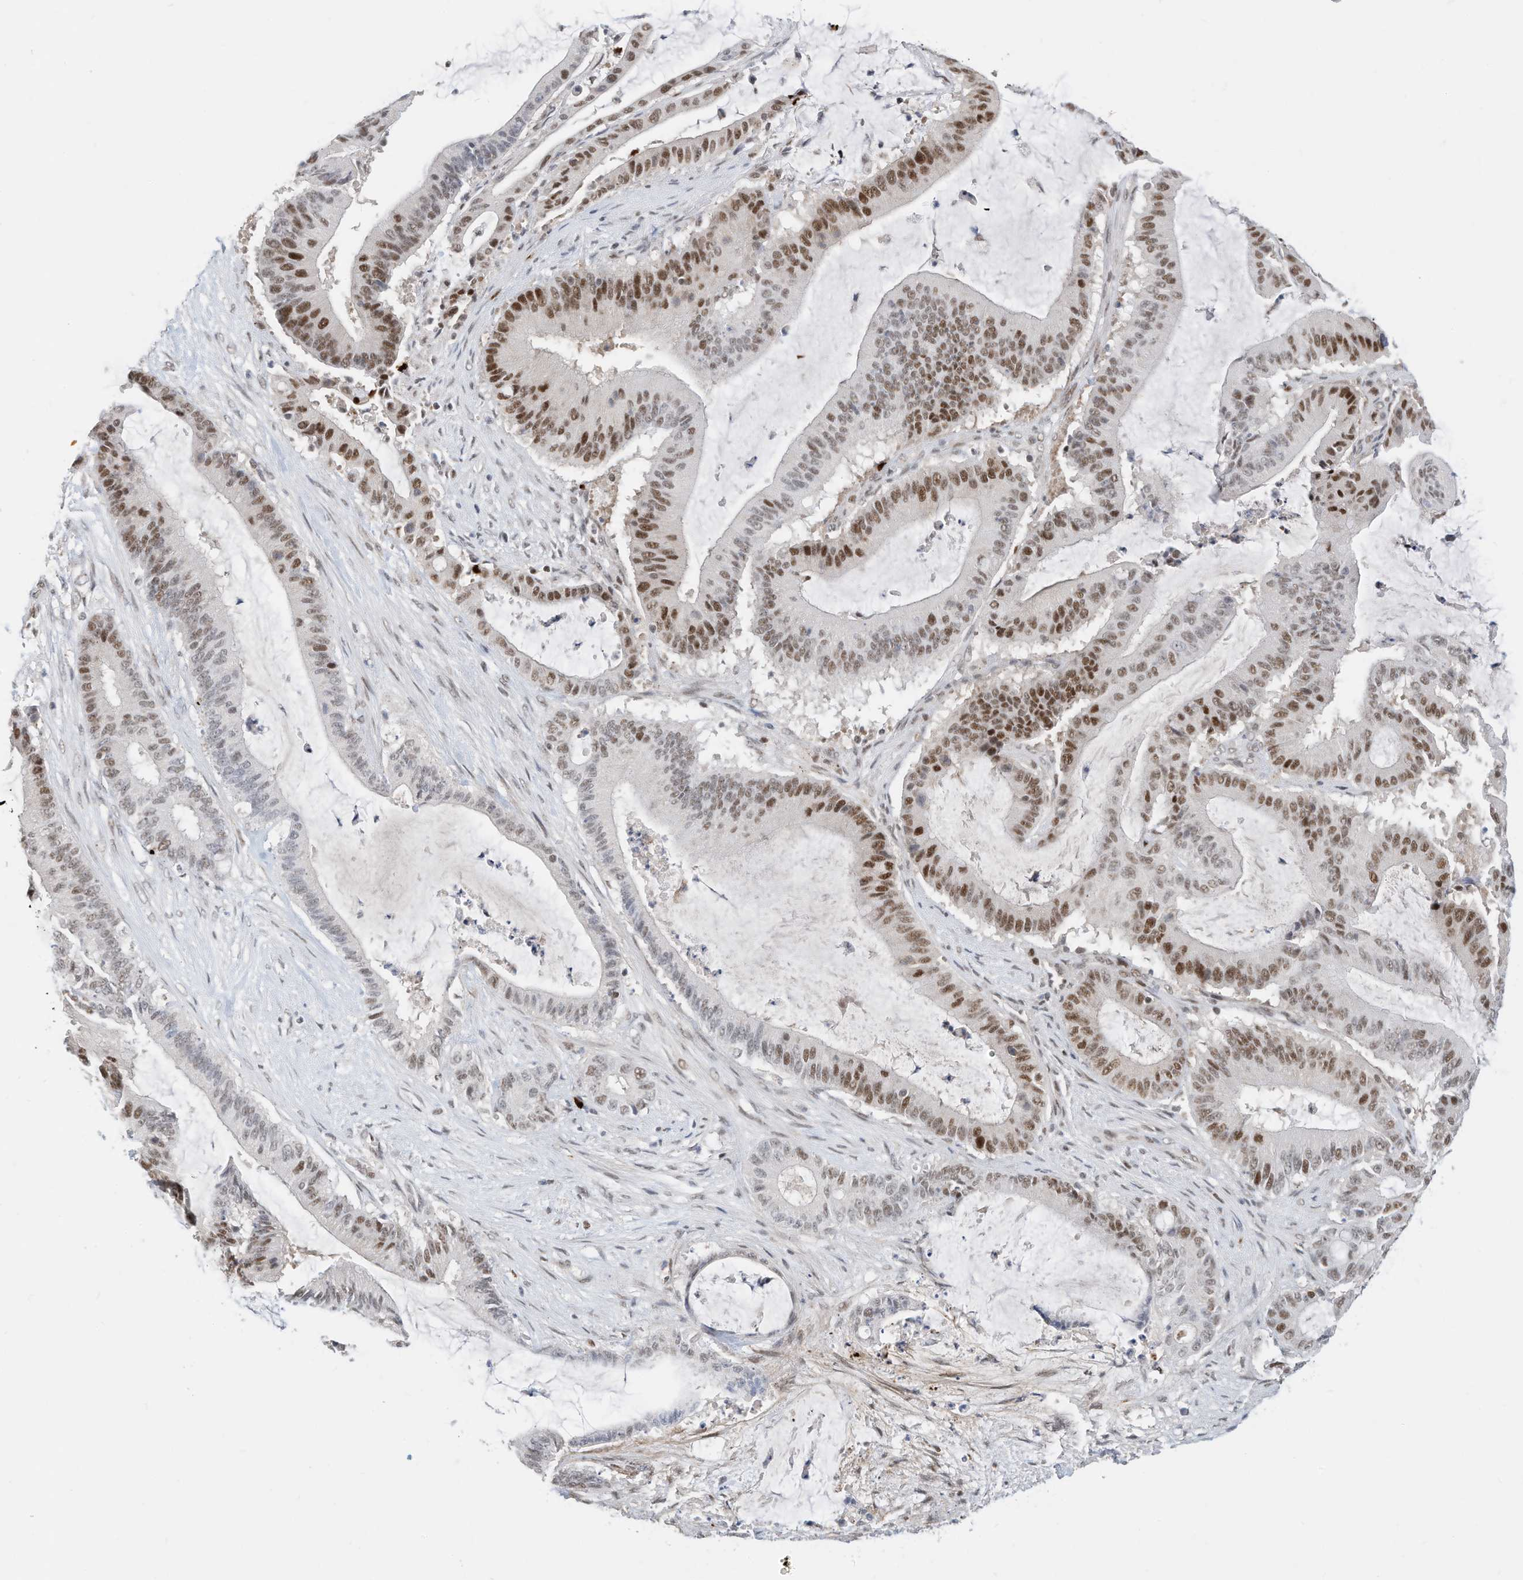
{"staining": {"intensity": "strong", "quantity": "25%-75%", "location": "nuclear"}, "tissue": "liver cancer", "cell_type": "Tumor cells", "image_type": "cancer", "snomed": [{"axis": "morphology", "description": "Normal tissue, NOS"}, {"axis": "morphology", "description": "Cholangiocarcinoma"}, {"axis": "topography", "description": "Liver"}, {"axis": "topography", "description": "Peripheral nerve tissue"}], "caption": "High-magnification brightfield microscopy of liver cholangiocarcinoma stained with DAB (brown) and counterstained with hematoxylin (blue). tumor cells exhibit strong nuclear expression is seen in about25%-75% of cells.", "gene": "OGT", "patient": {"sex": "female", "age": 73}}